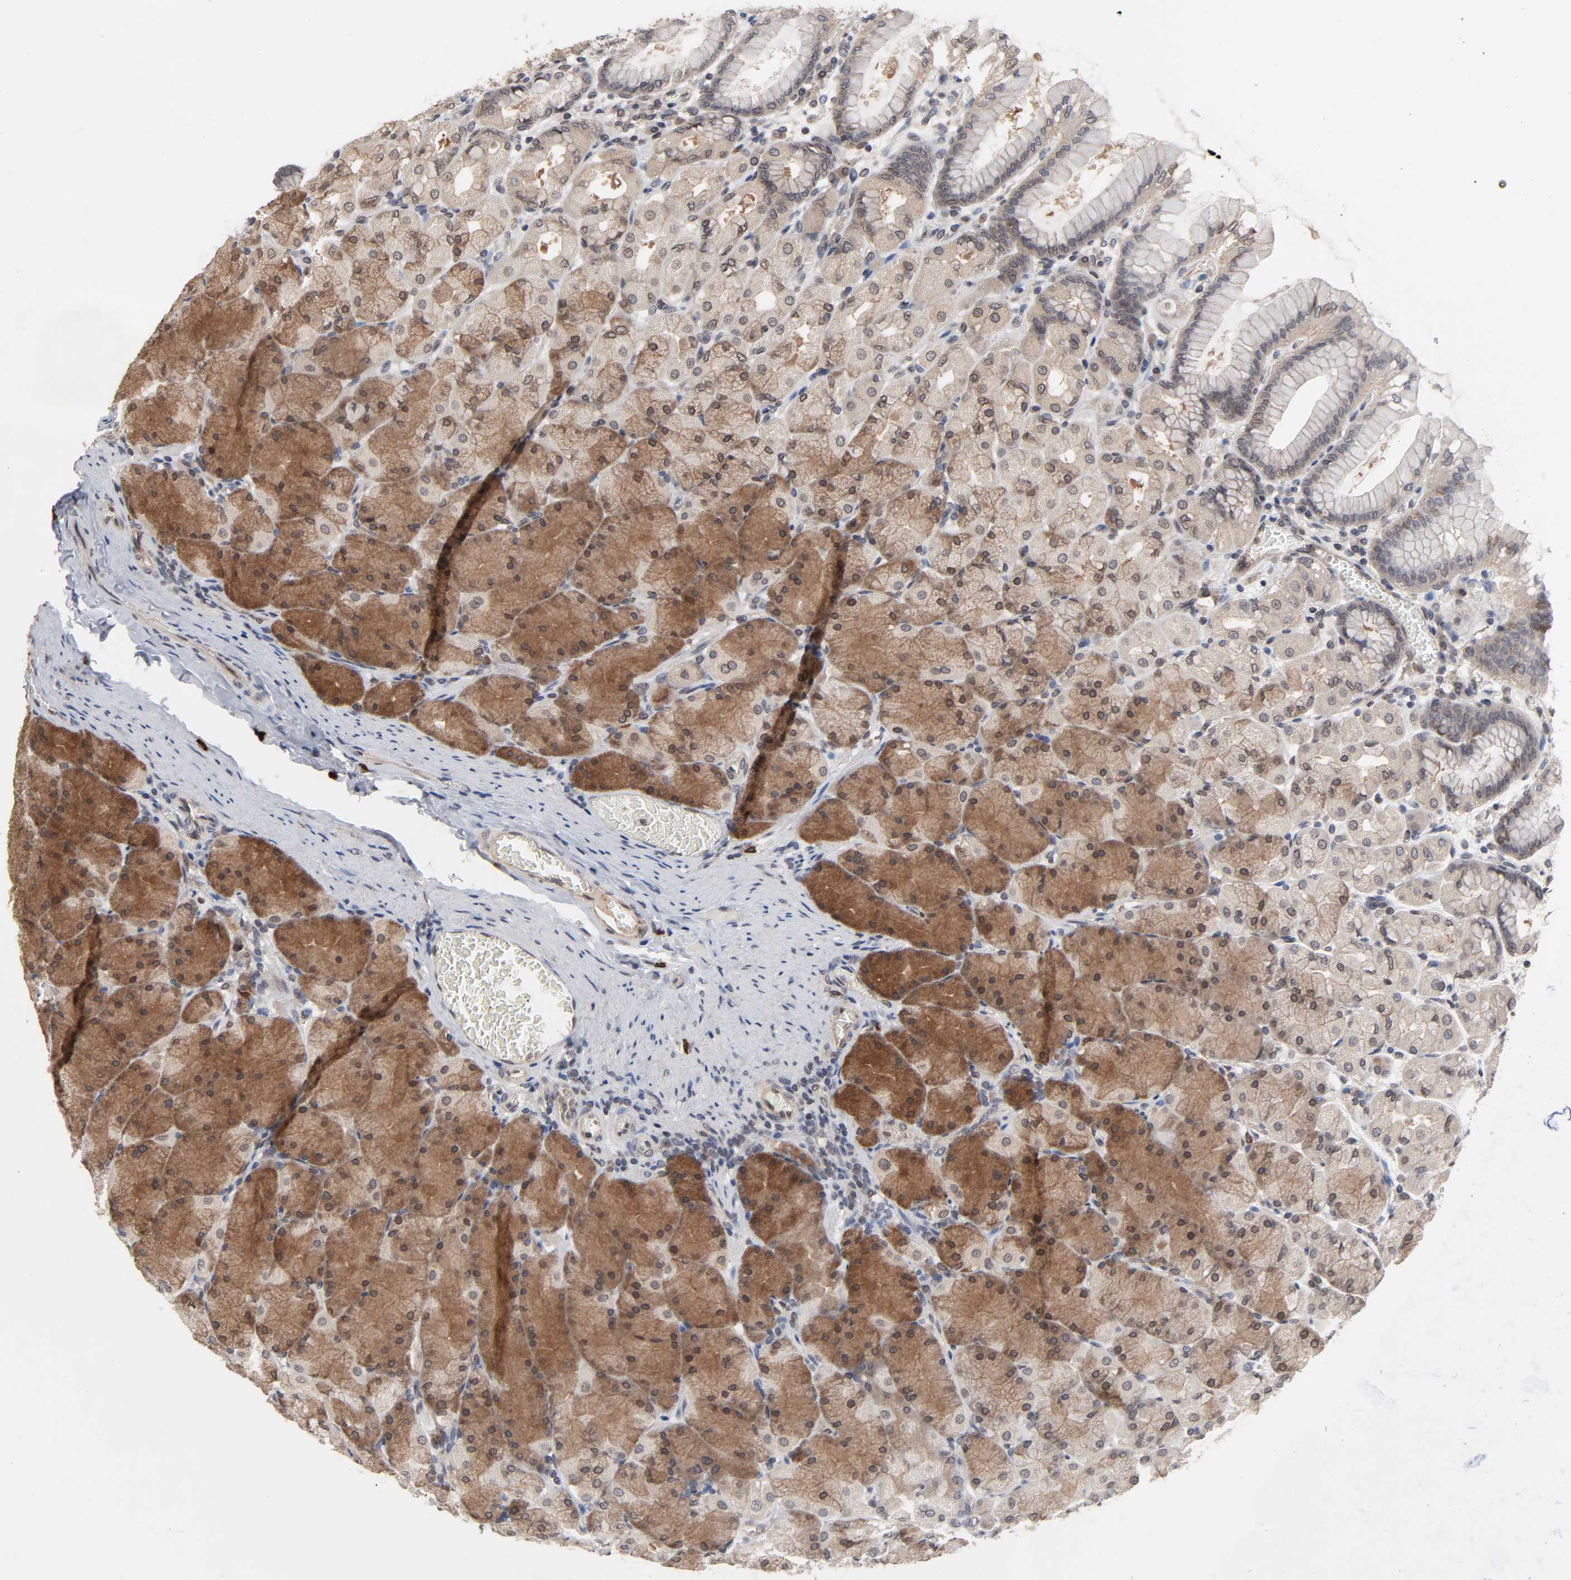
{"staining": {"intensity": "moderate", "quantity": ">75%", "location": "cytoplasmic/membranous,nuclear"}, "tissue": "stomach", "cell_type": "Glandular cells", "image_type": "normal", "snomed": [{"axis": "morphology", "description": "Normal tissue, NOS"}, {"axis": "topography", "description": "Stomach, upper"}], "caption": "Glandular cells show medium levels of moderate cytoplasmic/membranous,nuclear expression in approximately >75% of cells in unremarkable stomach. (Stains: DAB in brown, nuclei in blue, Microscopy: brightfield microscopy at high magnification).", "gene": "CCDC175", "patient": {"sex": "female", "age": 56}}